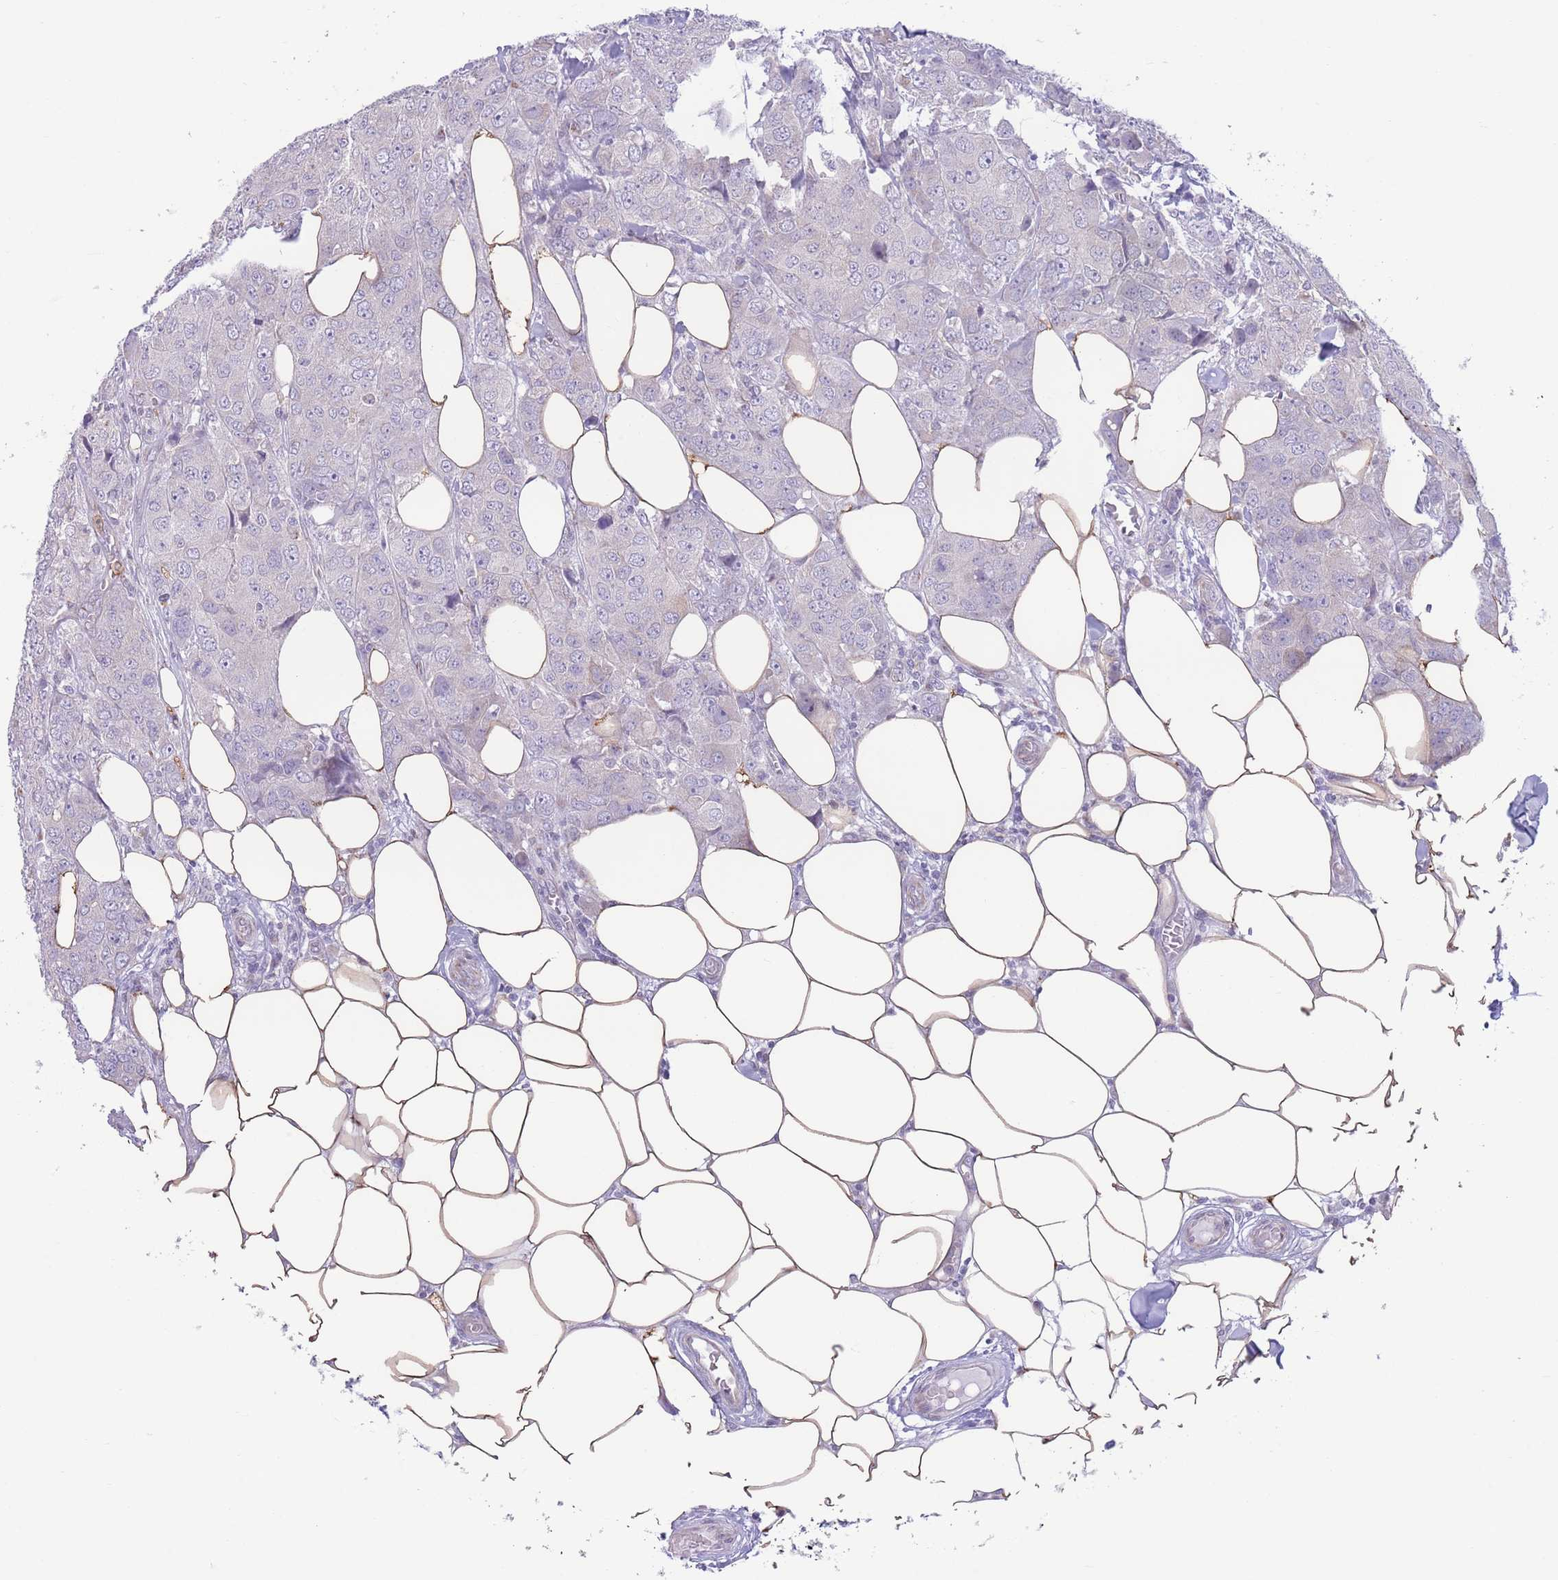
{"staining": {"intensity": "negative", "quantity": "none", "location": "none"}, "tissue": "breast cancer", "cell_type": "Tumor cells", "image_type": "cancer", "snomed": [{"axis": "morphology", "description": "Duct carcinoma"}, {"axis": "topography", "description": "Breast"}], "caption": "Tumor cells show no significant protein positivity in breast cancer.", "gene": "C20orf96", "patient": {"sex": "female", "age": 43}}